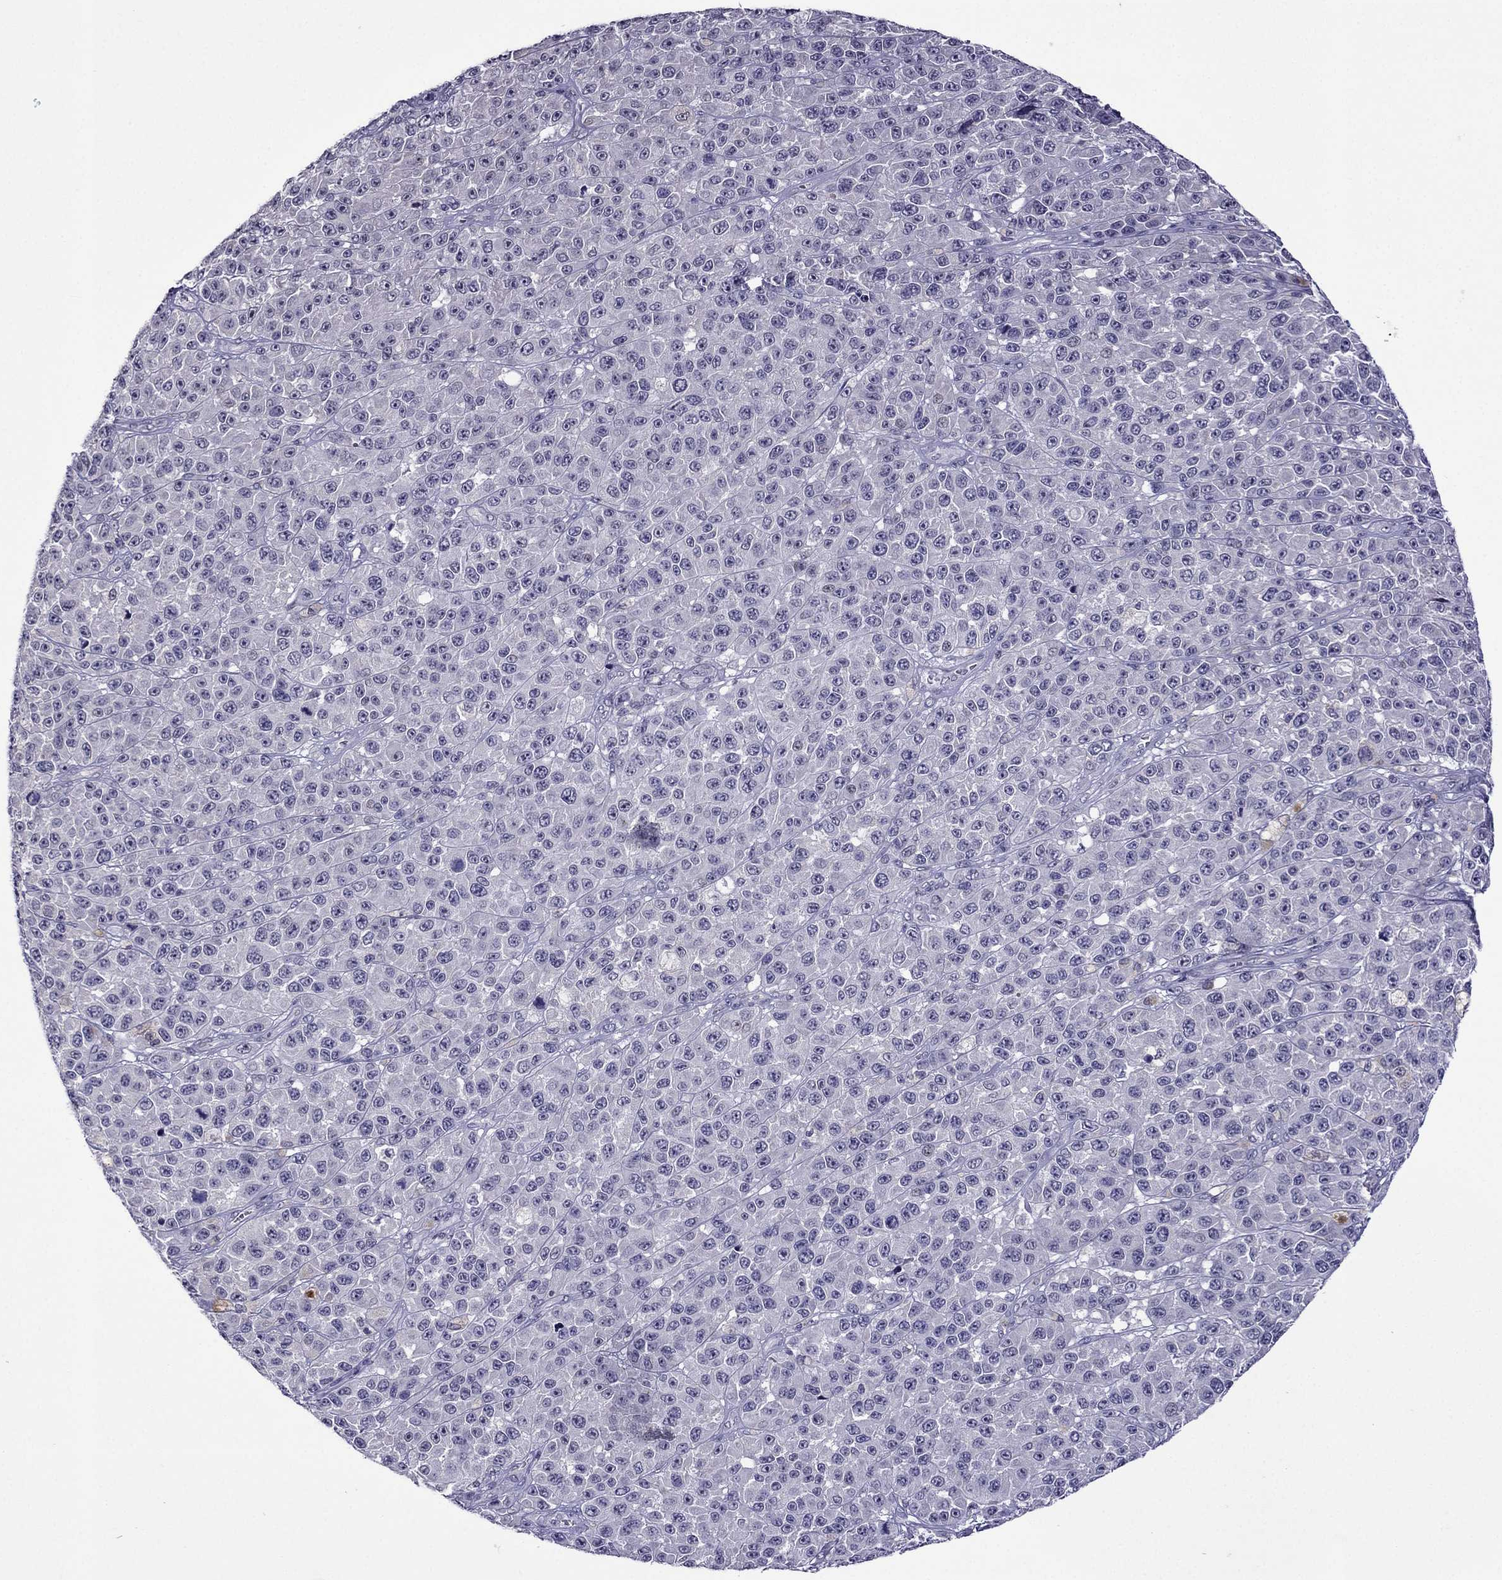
{"staining": {"intensity": "negative", "quantity": "none", "location": "none"}, "tissue": "melanoma", "cell_type": "Tumor cells", "image_type": "cancer", "snomed": [{"axis": "morphology", "description": "Malignant melanoma, NOS"}, {"axis": "topography", "description": "Skin"}], "caption": "This micrograph is of melanoma stained with immunohistochemistry to label a protein in brown with the nuclei are counter-stained blue. There is no positivity in tumor cells. (Immunohistochemistry (ihc), brightfield microscopy, high magnification).", "gene": "SPTBN4", "patient": {"sex": "female", "age": 58}}